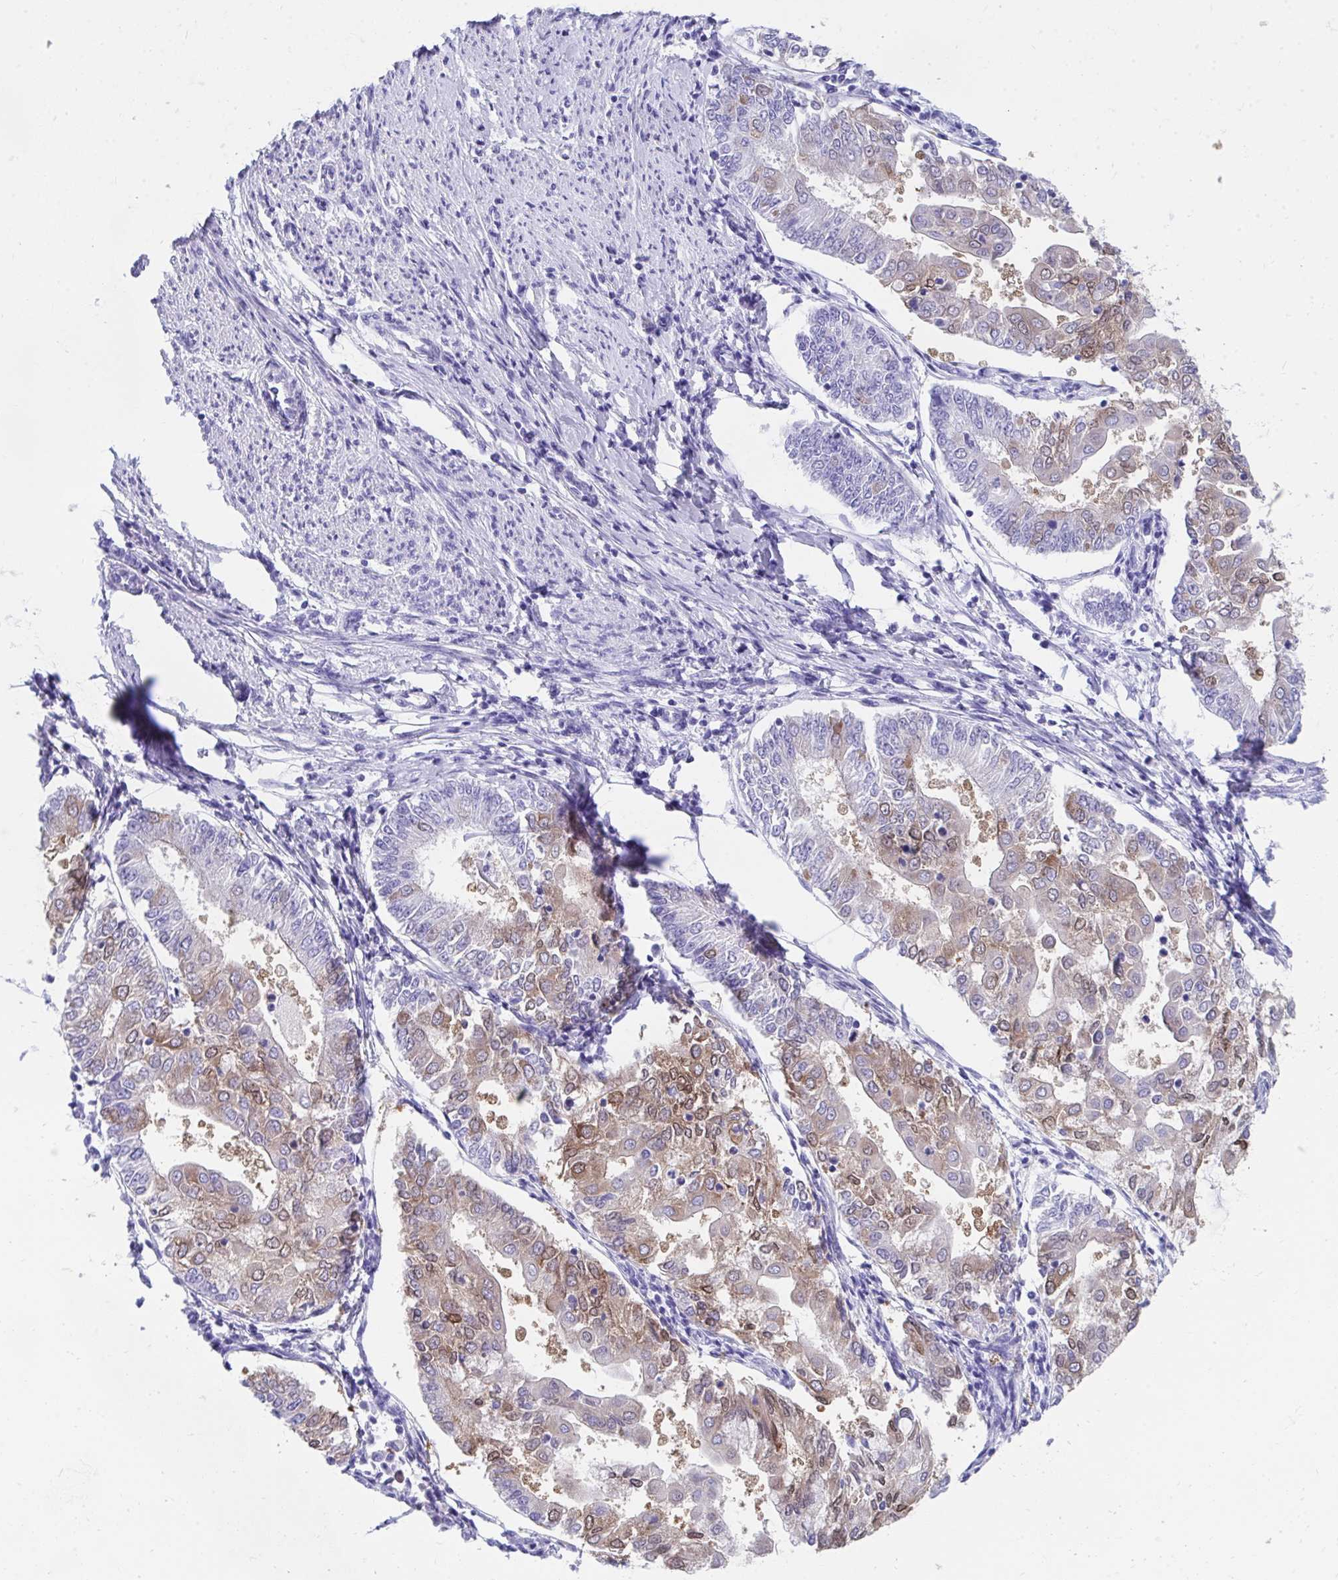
{"staining": {"intensity": "weak", "quantity": "25%-75%", "location": "cytoplasmic/membranous"}, "tissue": "endometrial cancer", "cell_type": "Tumor cells", "image_type": "cancer", "snomed": [{"axis": "morphology", "description": "Adenocarcinoma, NOS"}, {"axis": "topography", "description": "Endometrium"}], "caption": "Protein staining demonstrates weak cytoplasmic/membranous expression in approximately 25%-75% of tumor cells in endometrial cancer (adenocarcinoma).", "gene": "HGD", "patient": {"sex": "female", "age": 68}}